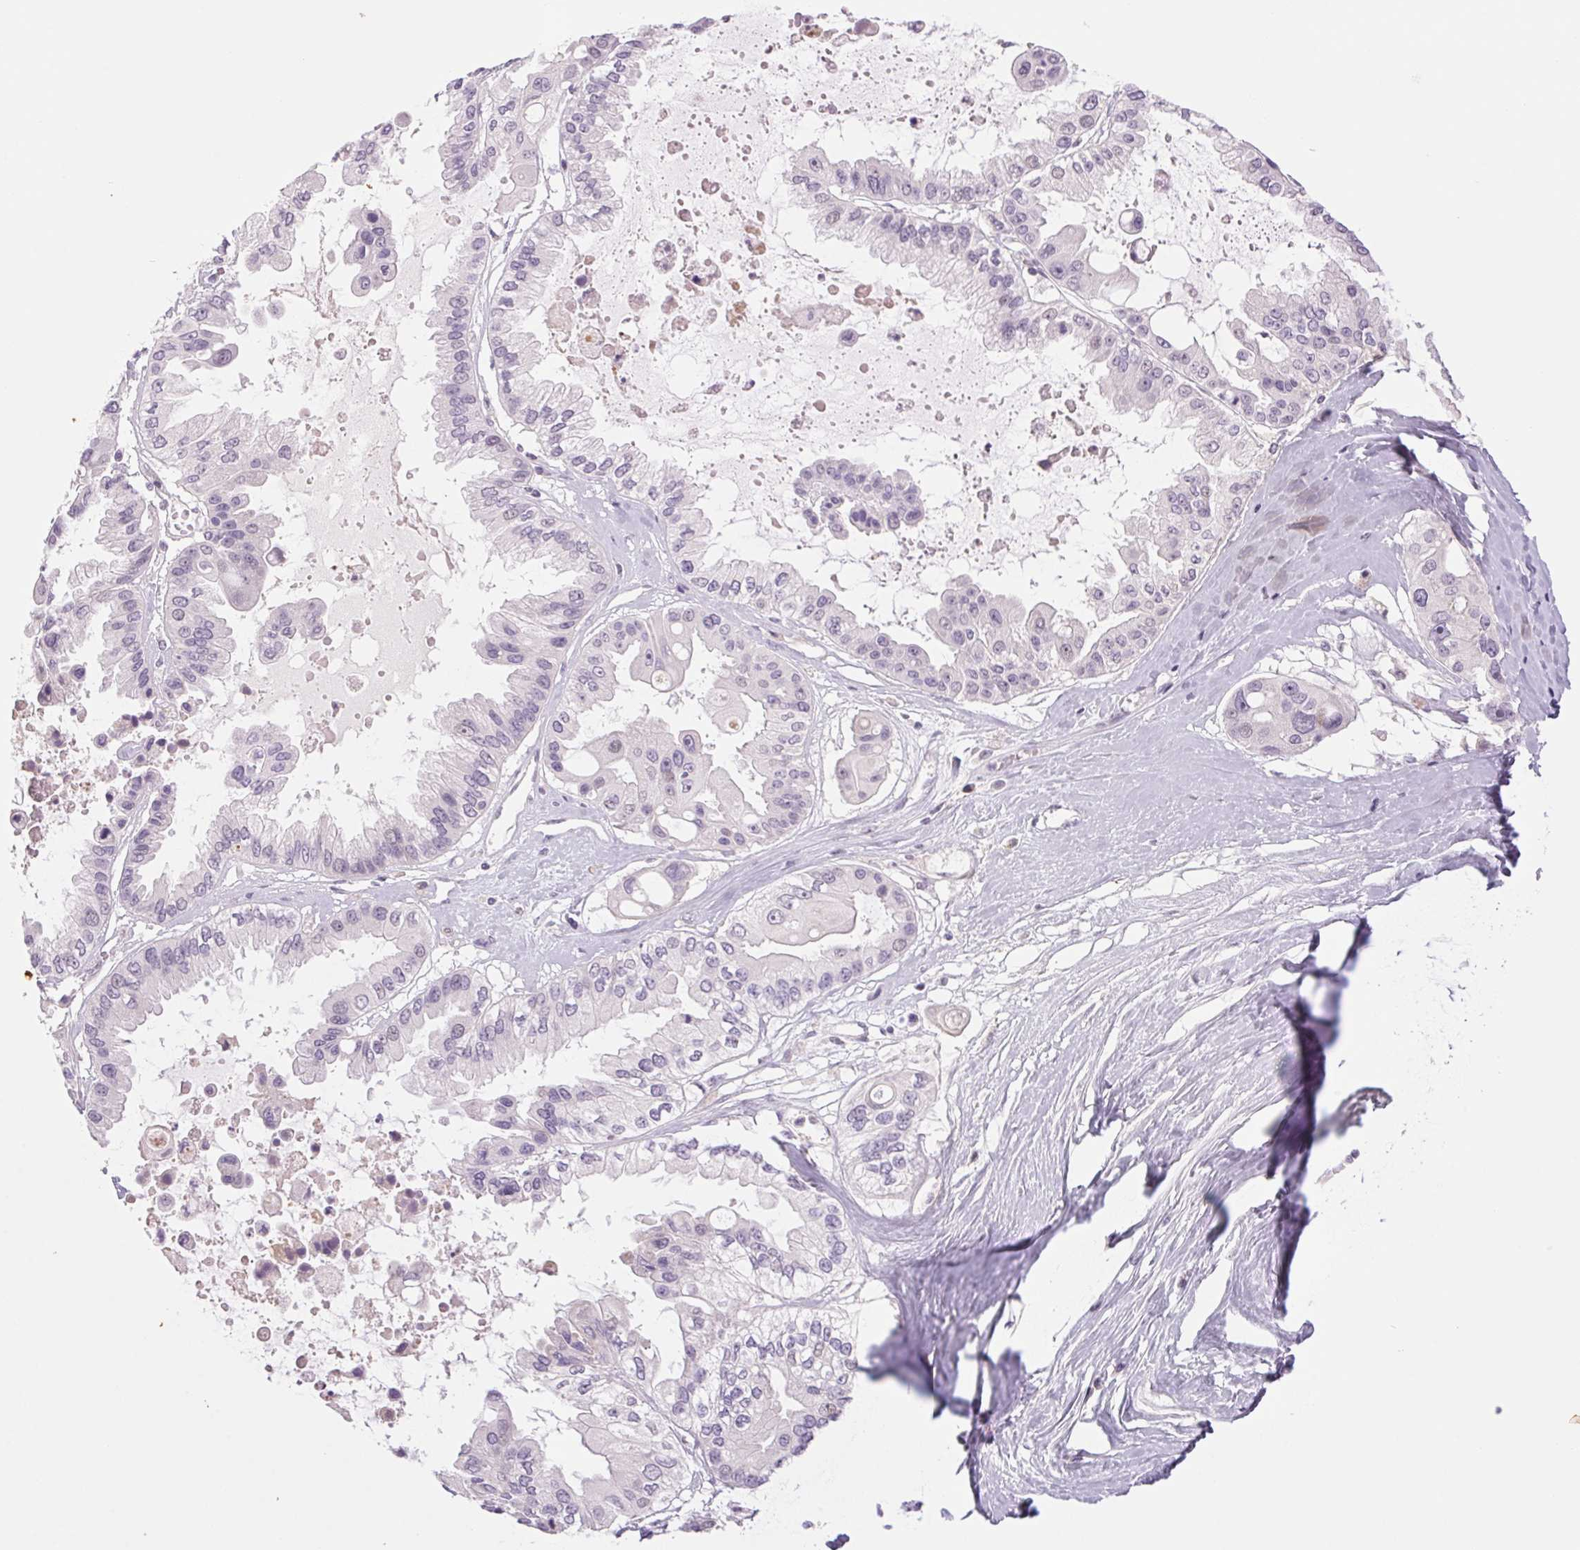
{"staining": {"intensity": "negative", "quantity": "none", "location": "none"}, "tissue": "ovarian cancer", "cell_type": "Tumor cells", "image_type": "cancer", "snomed": [{"axis": "morphology", "description": "Cystadenocarcinoma, serous, NOS"}, {"axis": "topography", "description": "Ovary"}], "caption": "Ovarian serous cystadenocarcinoma stained for a protein using IHC demonstrates no expression tumor cells.", "gene": "KRT1", "patient": {"sex": "female", "age": 56}}